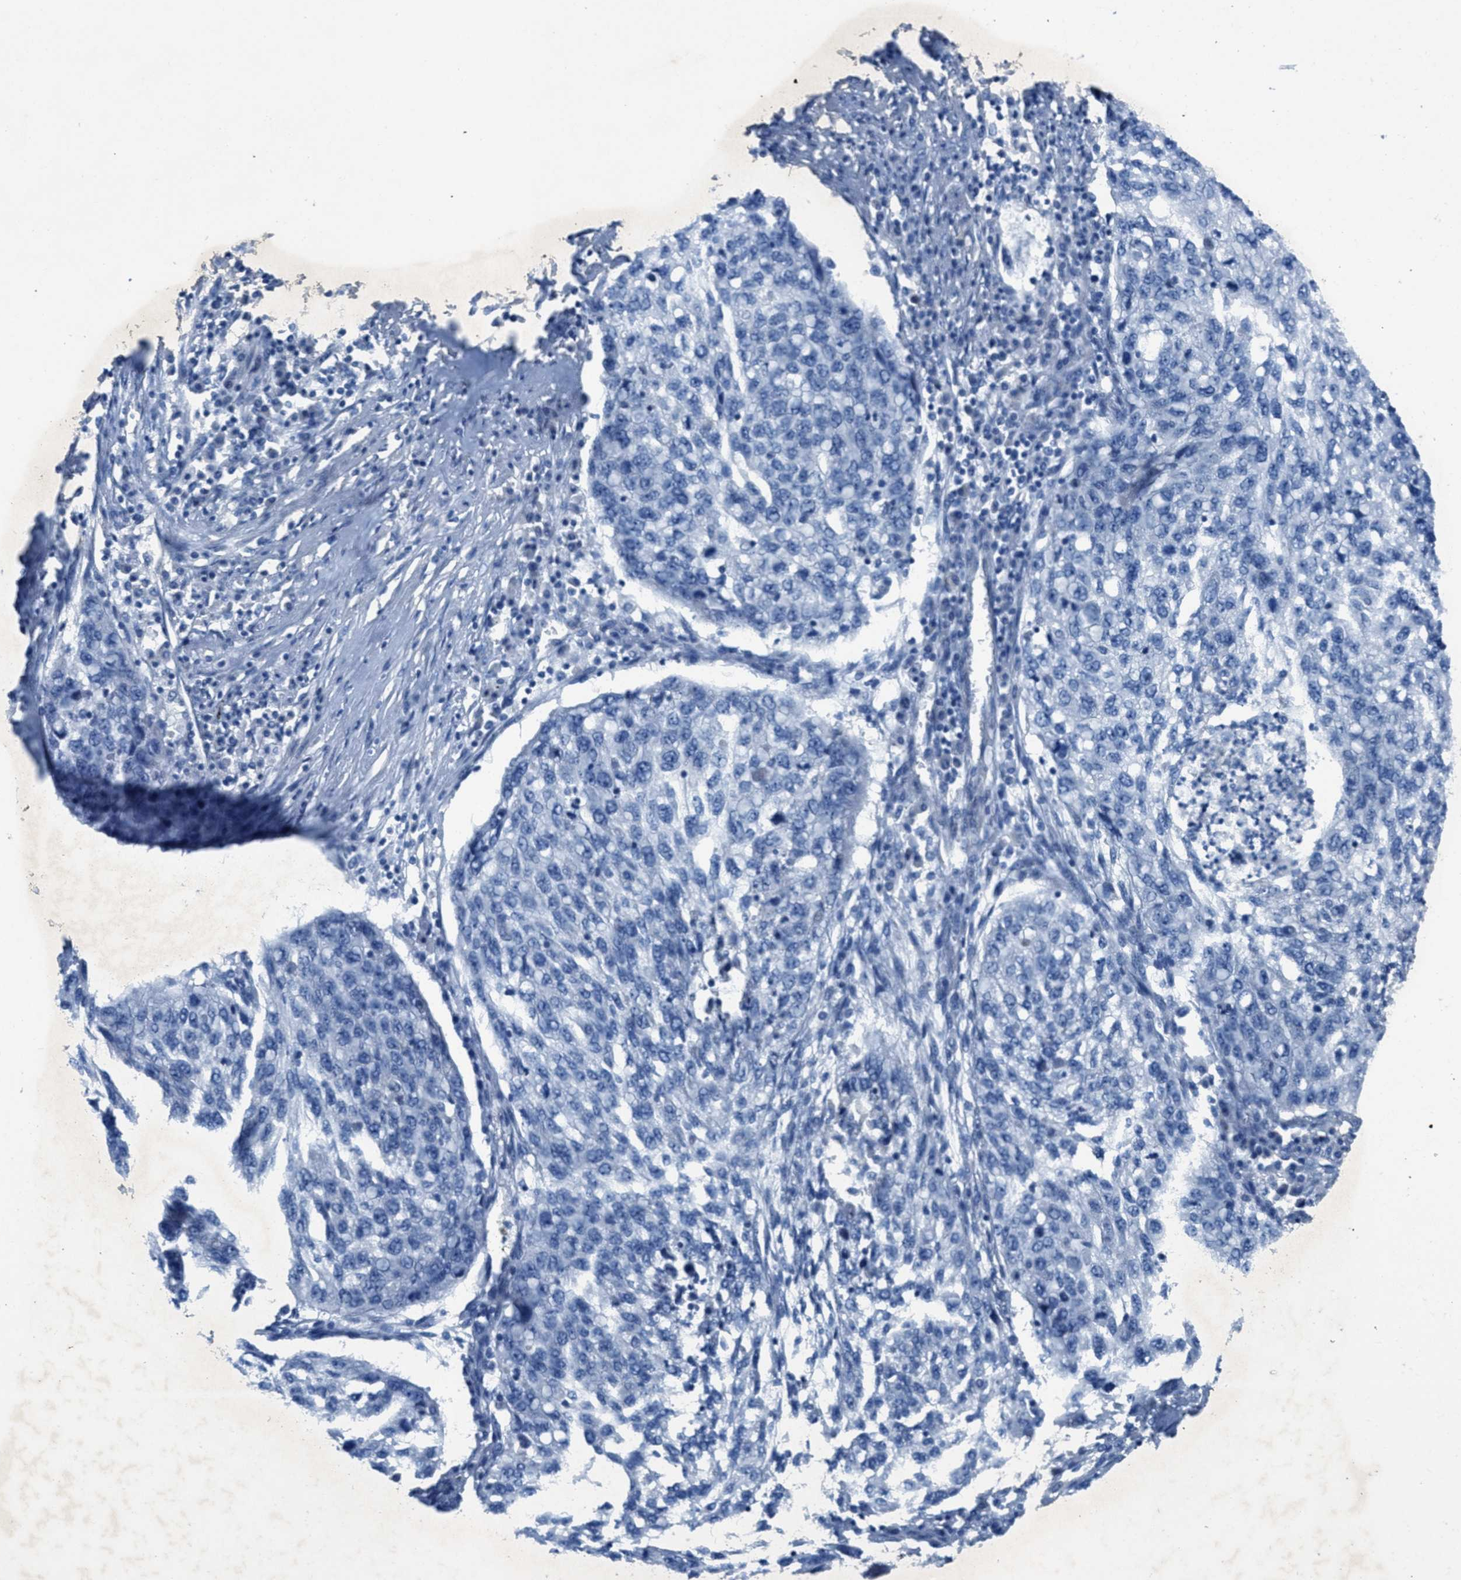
{"staining": {"intensity": "negative", "quantity": "none", "location": "none"}, "tissue": "lung cancer", "cell_type": "Tumor cells", "image_type": "cancer", "snomed": [{"axis": "morphology", "description": "Squamous cell carcinoma, NOS"}, {"axis": "topography", "description": "Lung"}], "caption": "Lung cancer stained for a protein using IHC displays no staining tumor cells.", "gene": "GALNT17", "patient": {"sex": "female", "age": 63}}